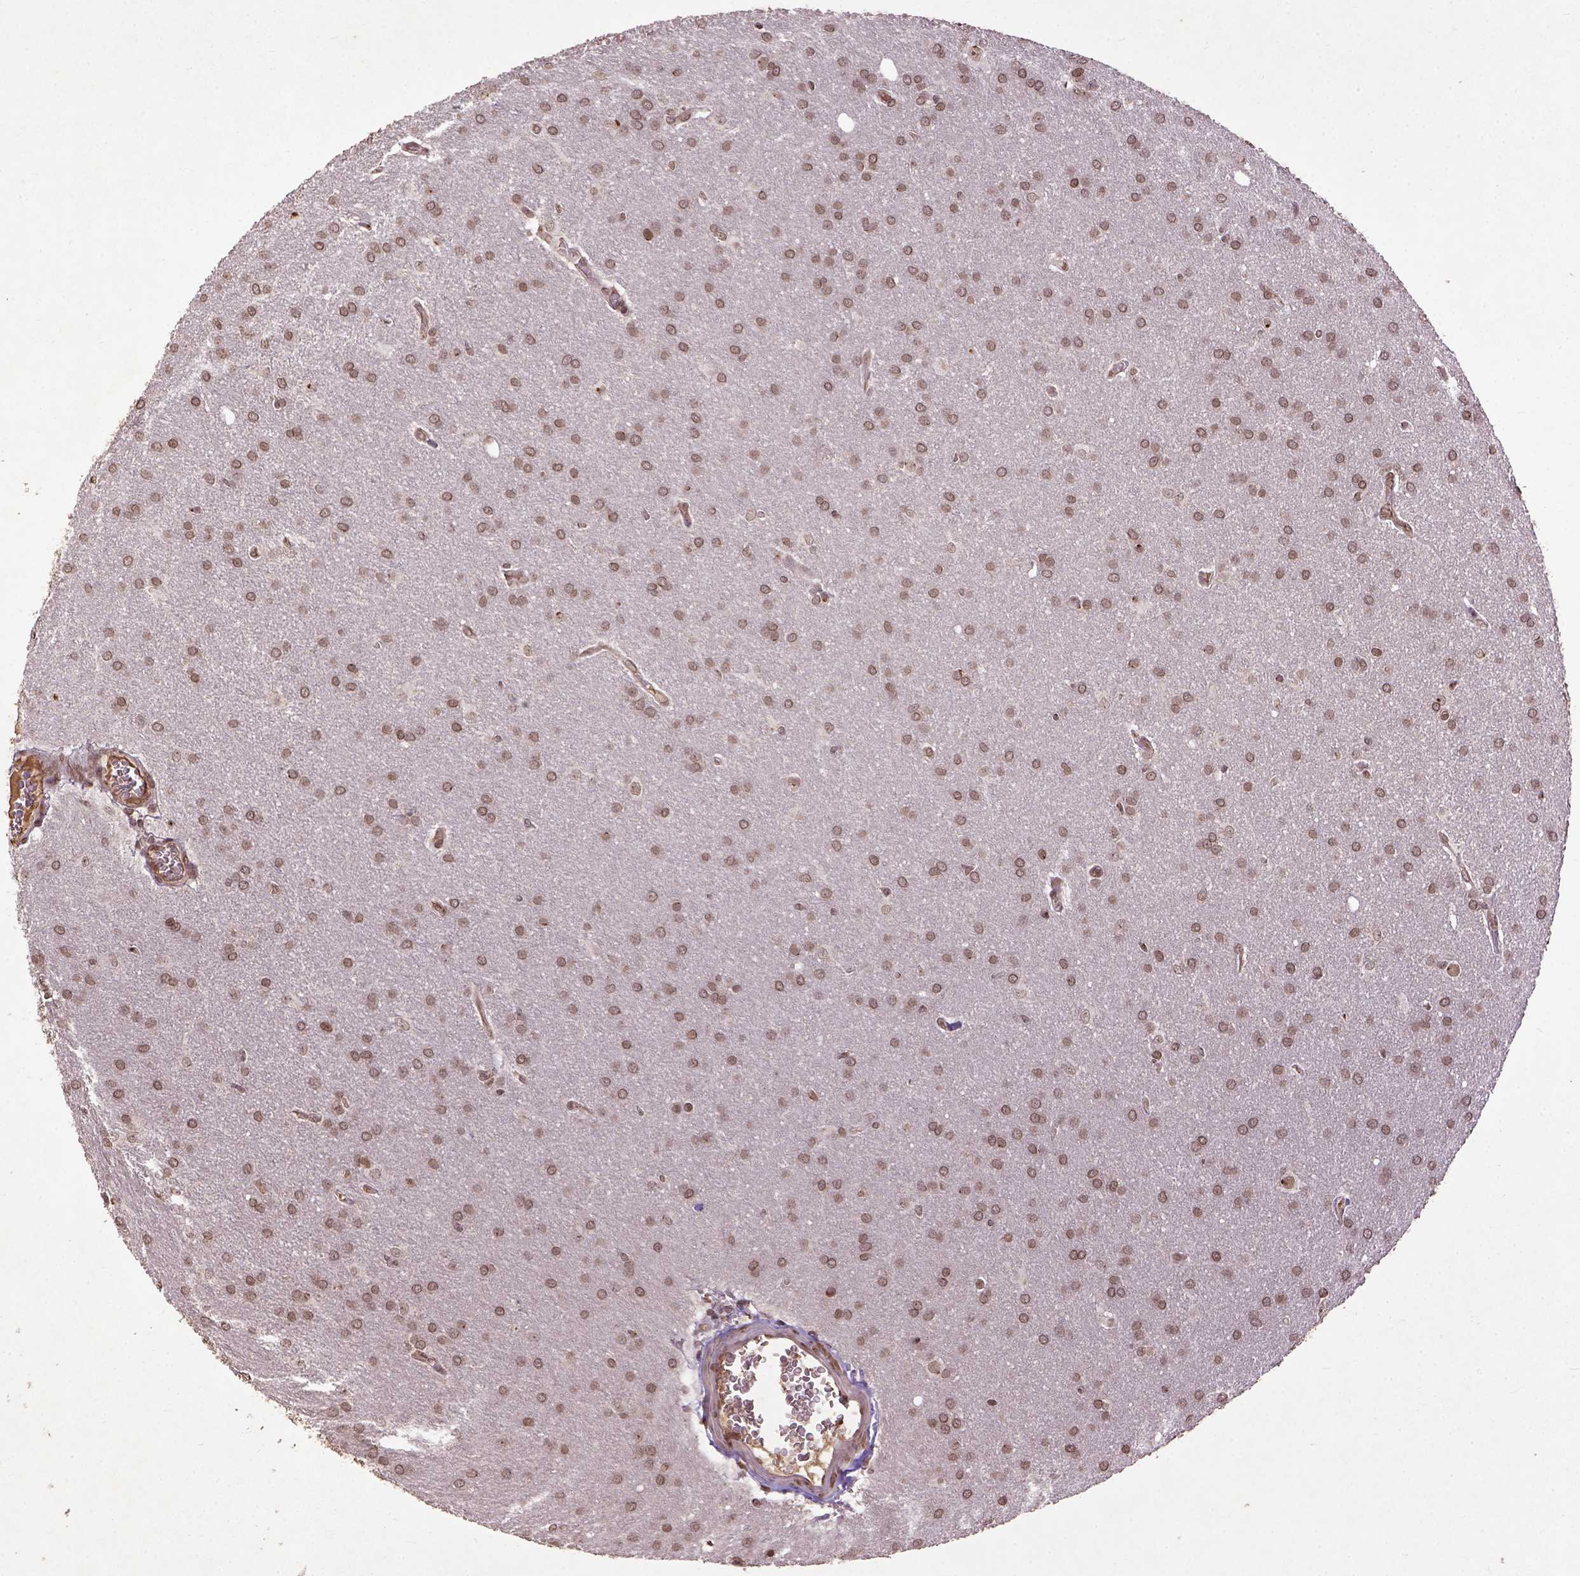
{"staining": {"intensity": "moderate", "quantity": ">75%", "location": "nuclear"}, "tissue": "glioma", "cell_type": "Tumor cells", "image_type": "cancer", "snomed": [{"axis": "morphology", "description": "Glioma, malignant, Low grade"}, {"axis": "topography", "description": "Brain"}], "caption": "Immunohistochemistry (IHC) of malignant glioma (low-grade) shows medium levels of moderate nuclear positivity in approximately >75% of tumor cells.", "gene": "BANF1", "patient": {"sex": "female", "age": 32}}